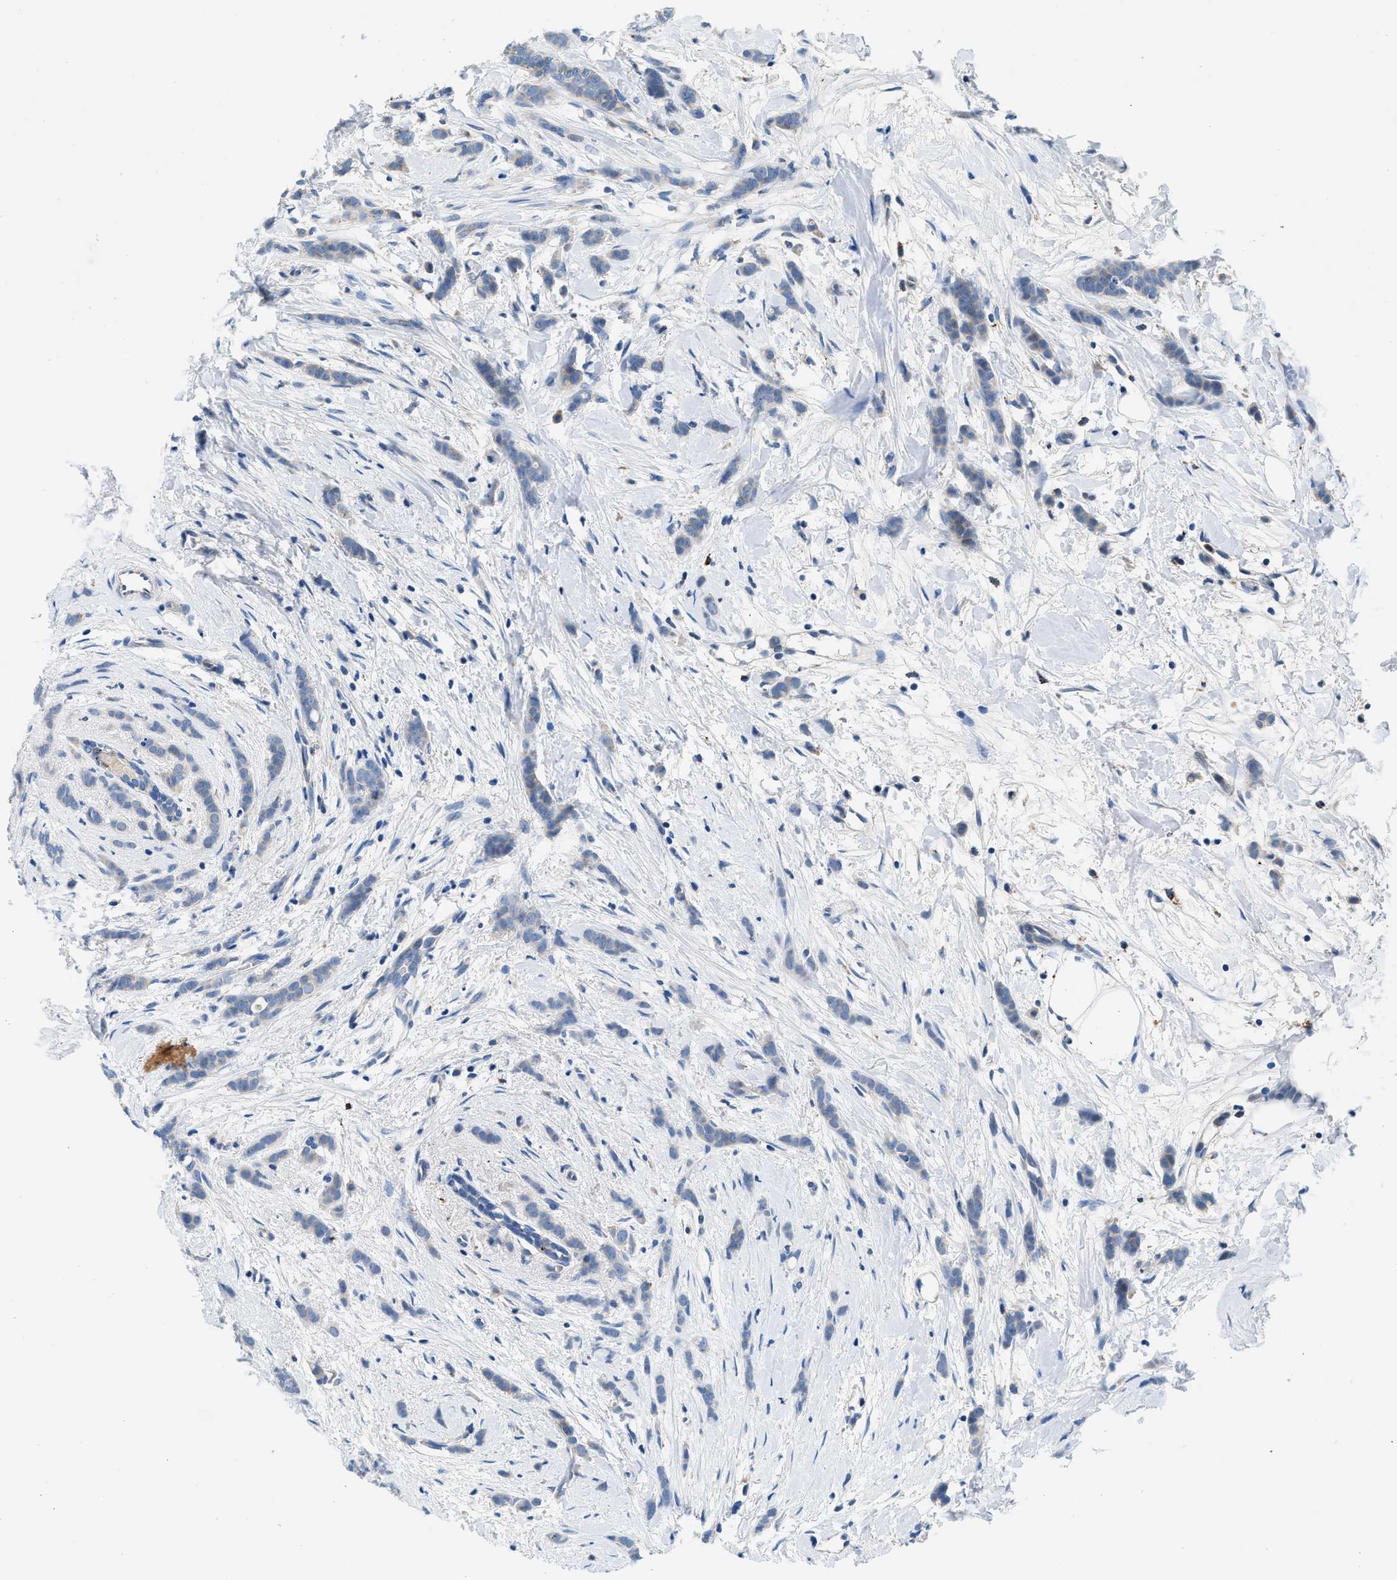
{"staining": {"intensity": "negative", "quantity": "none", "location": "none"}, "tissue": "breast cancer", "cell_type": "Tumor cells", "image_type": "cancer", "snomed": [{"axis": "morphology", "description": "Lobular carcinoma, in situ"}, {"axis": "morphology", "description": "Lobular carcinoma"}, {"axis": "topography", "description": "Breast"}], "caption": "Immunohistochemistry (IHC) histopathology image of neoplastic tissue: human lobular carcinoma in situ (breast) stained with DAB reveals no significant protein positivity in tumor cells.", "gene": "ADGRE3", "patient": {"sex": "female", "age": 41}}